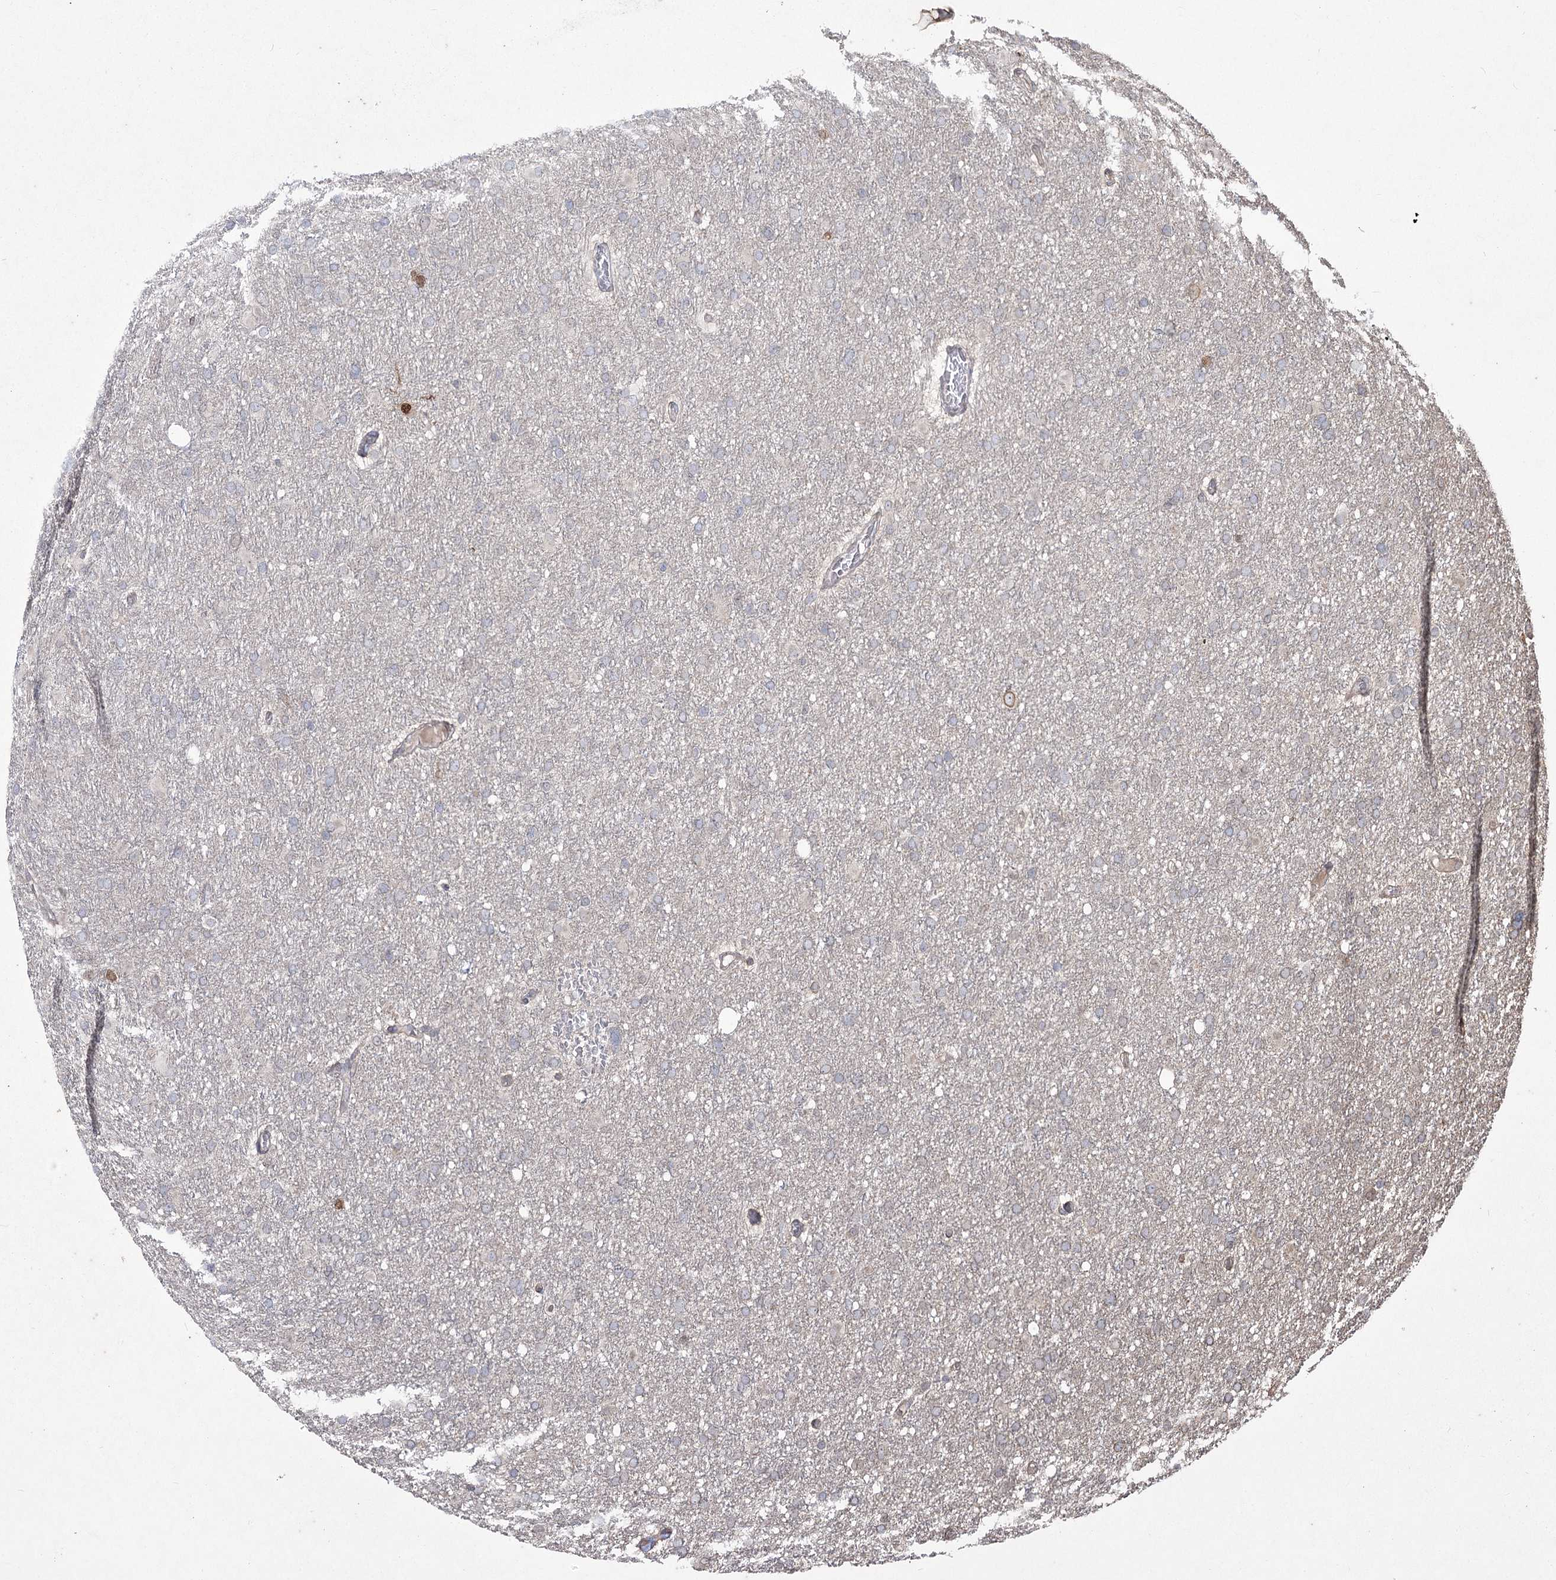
{"staining": {"intensity": "negative", "quantity": "none", "location": "none"}, "tissue": "glioma", "cell_type": "Tumor cells", "image_type": "cancer", "snomed": [{"axis": "morphology", "description": "Glioma, malignant, High grade"}, {"axis": "topography", "description": "Cerebral cortex"}], "caption": "This is an immunohistochemistry (IHC) image of human high-grade glioma (malignant). There is no positivity in tumor cells.", "gene": "PRC1", "patient": {"sex": "female", "age": 36}}